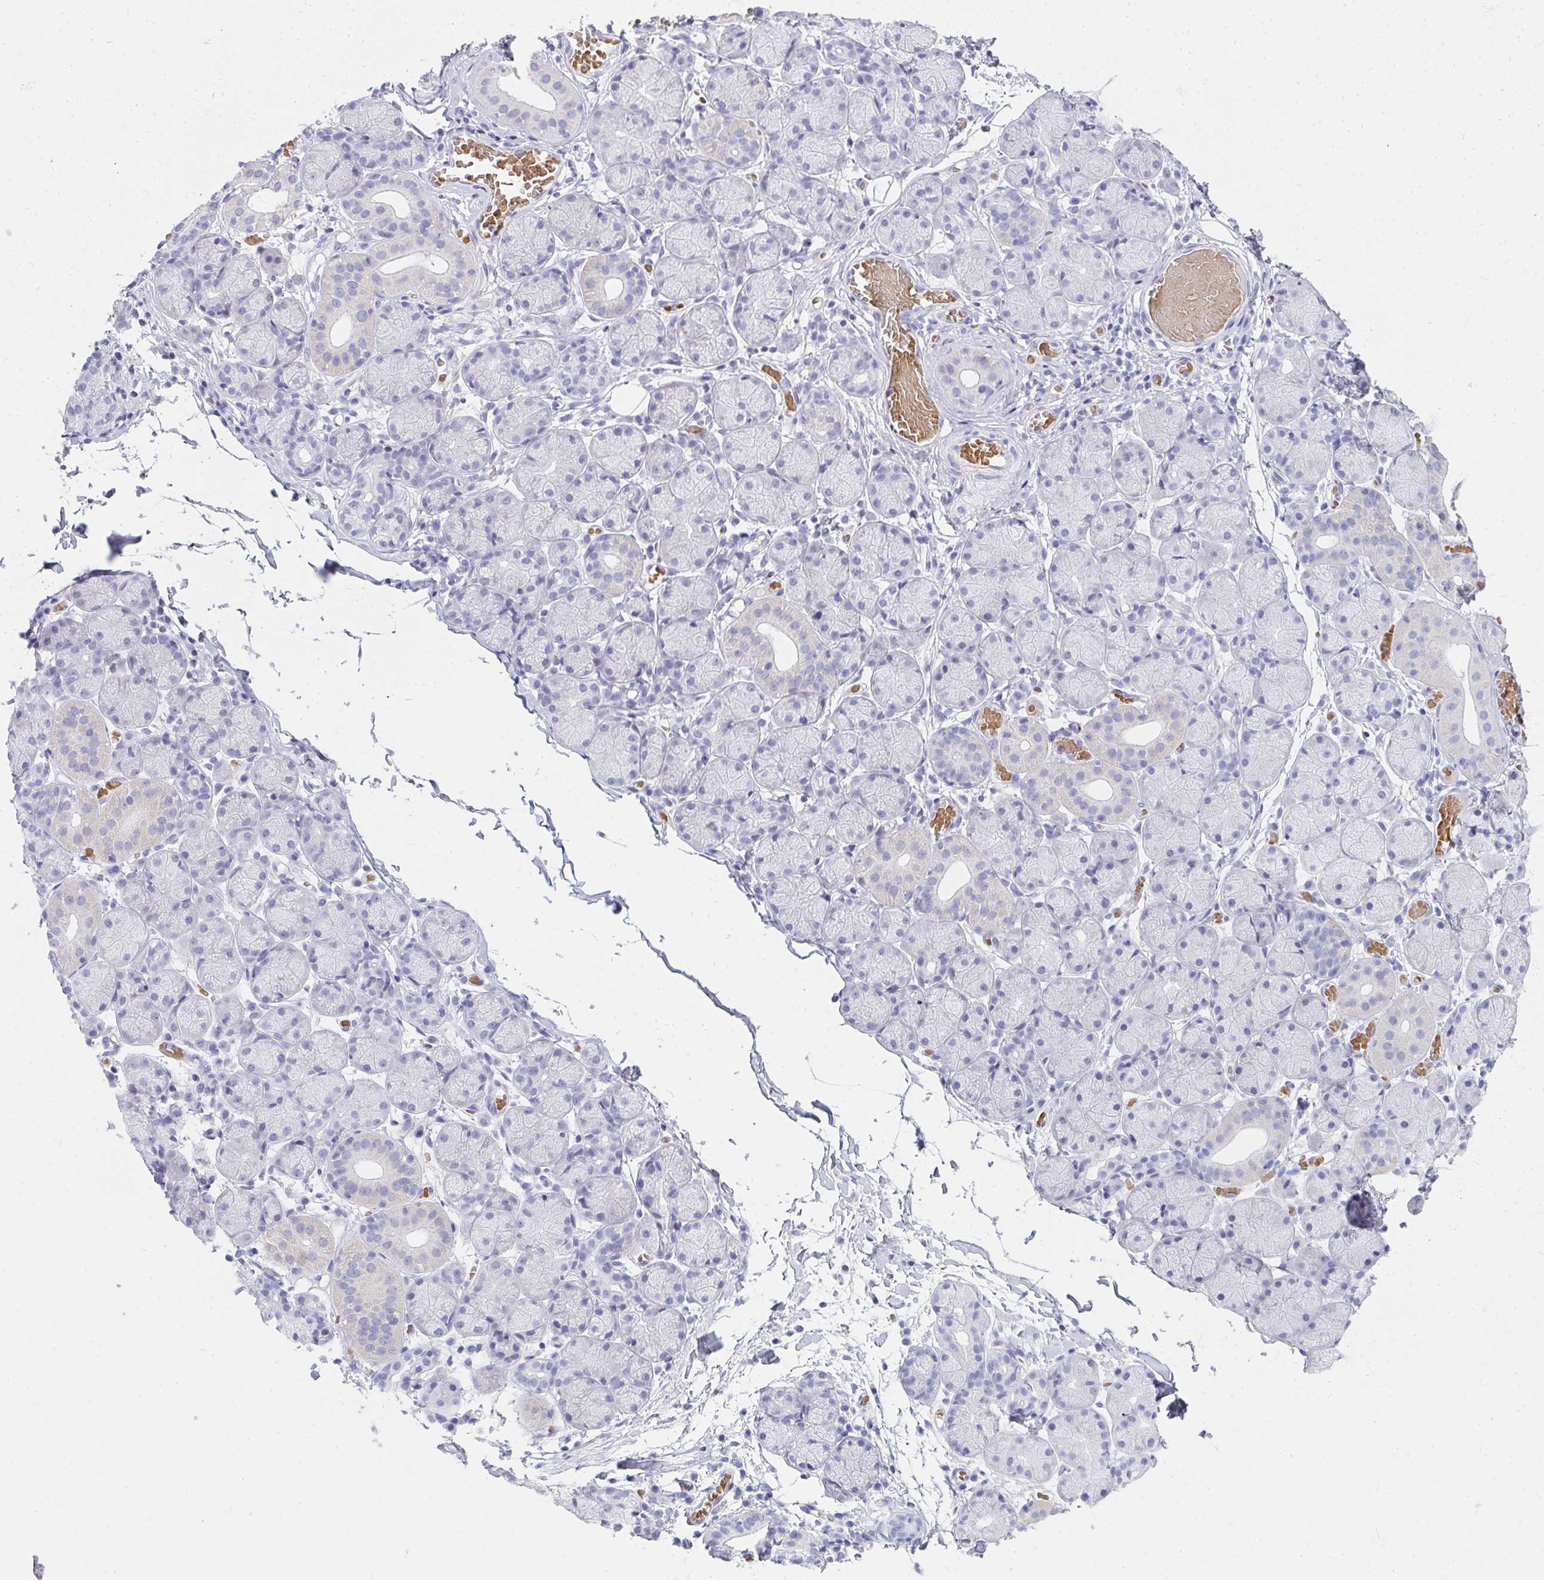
{"staining": {"intensity": "negative", "quantity": "none", "location": "none"}, "tissue": "salivary gland", "cell_type": "Glandular cells", "image_type": "normal", "snomed": [{"axis": "morphology", "description": "Normal tissue, NOS"}, {"axis": "topography", "description": "Salivary gland"}], "caption": "Image shows no protein positivity in glandular cells of unremarkable salivary gland. (DAB (3,3'-diaminobenzidine) IHC with hematoxylin counter stain).", "gene": "ZNF182", "patient": {"sex": "female", "age": 24}}